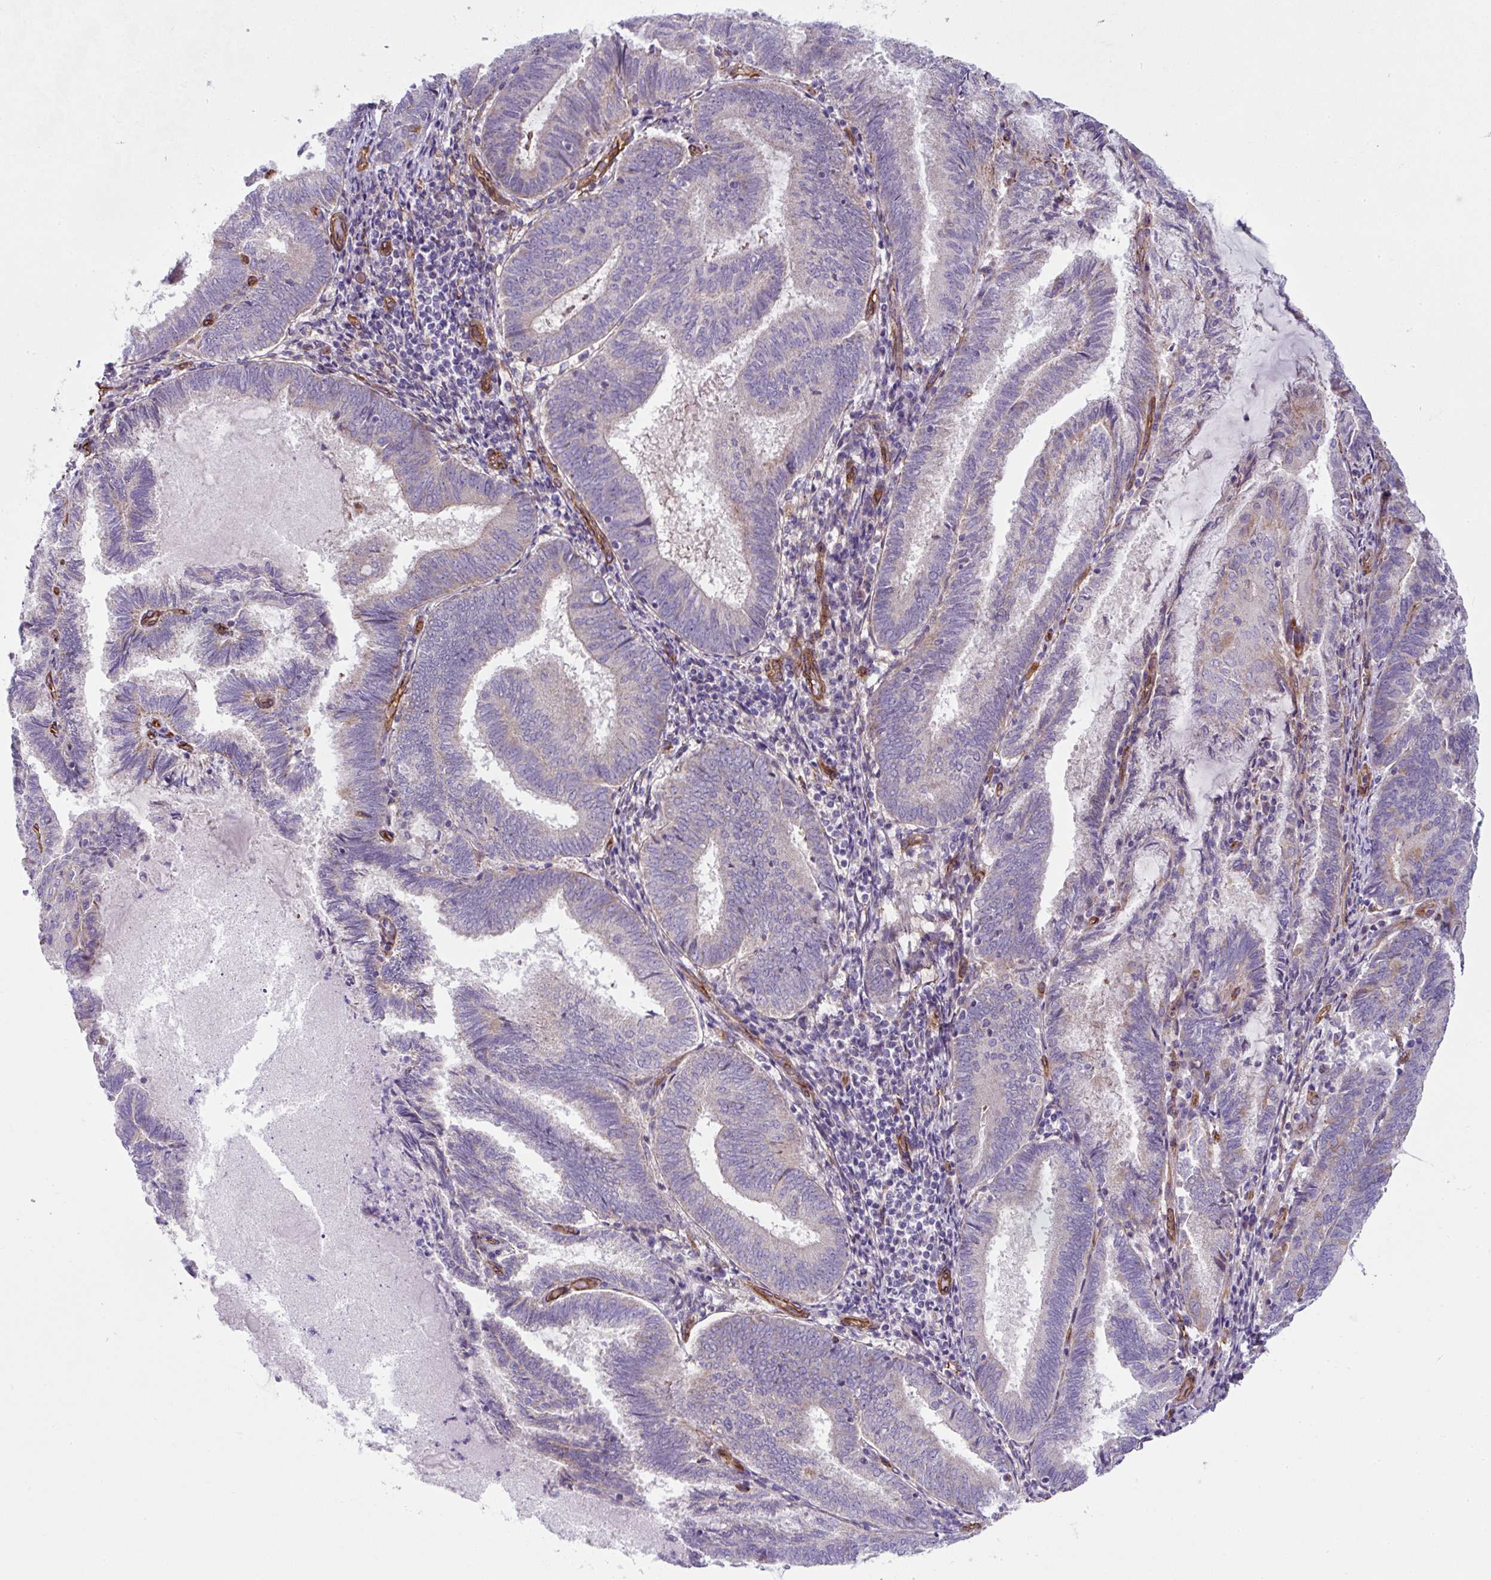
{"staining": {"intensity": "negative", "quantity": "none", "location": "none"}, "tissue": "endometrial cancer", "cell_type": "Tumor cells", "image_type": "cancer", "snomed": [{"axis": "morphology", "description": "Adenocarcinoma, NOS"}, {"axis": "topography", "description": "Endometrium"}], "caption": "The micrograph displays no staining of tumor cells in endometrial adenocarcinoma.", "gene": "ANKUB1", "patient": {"sex": "female", "age": 80}}